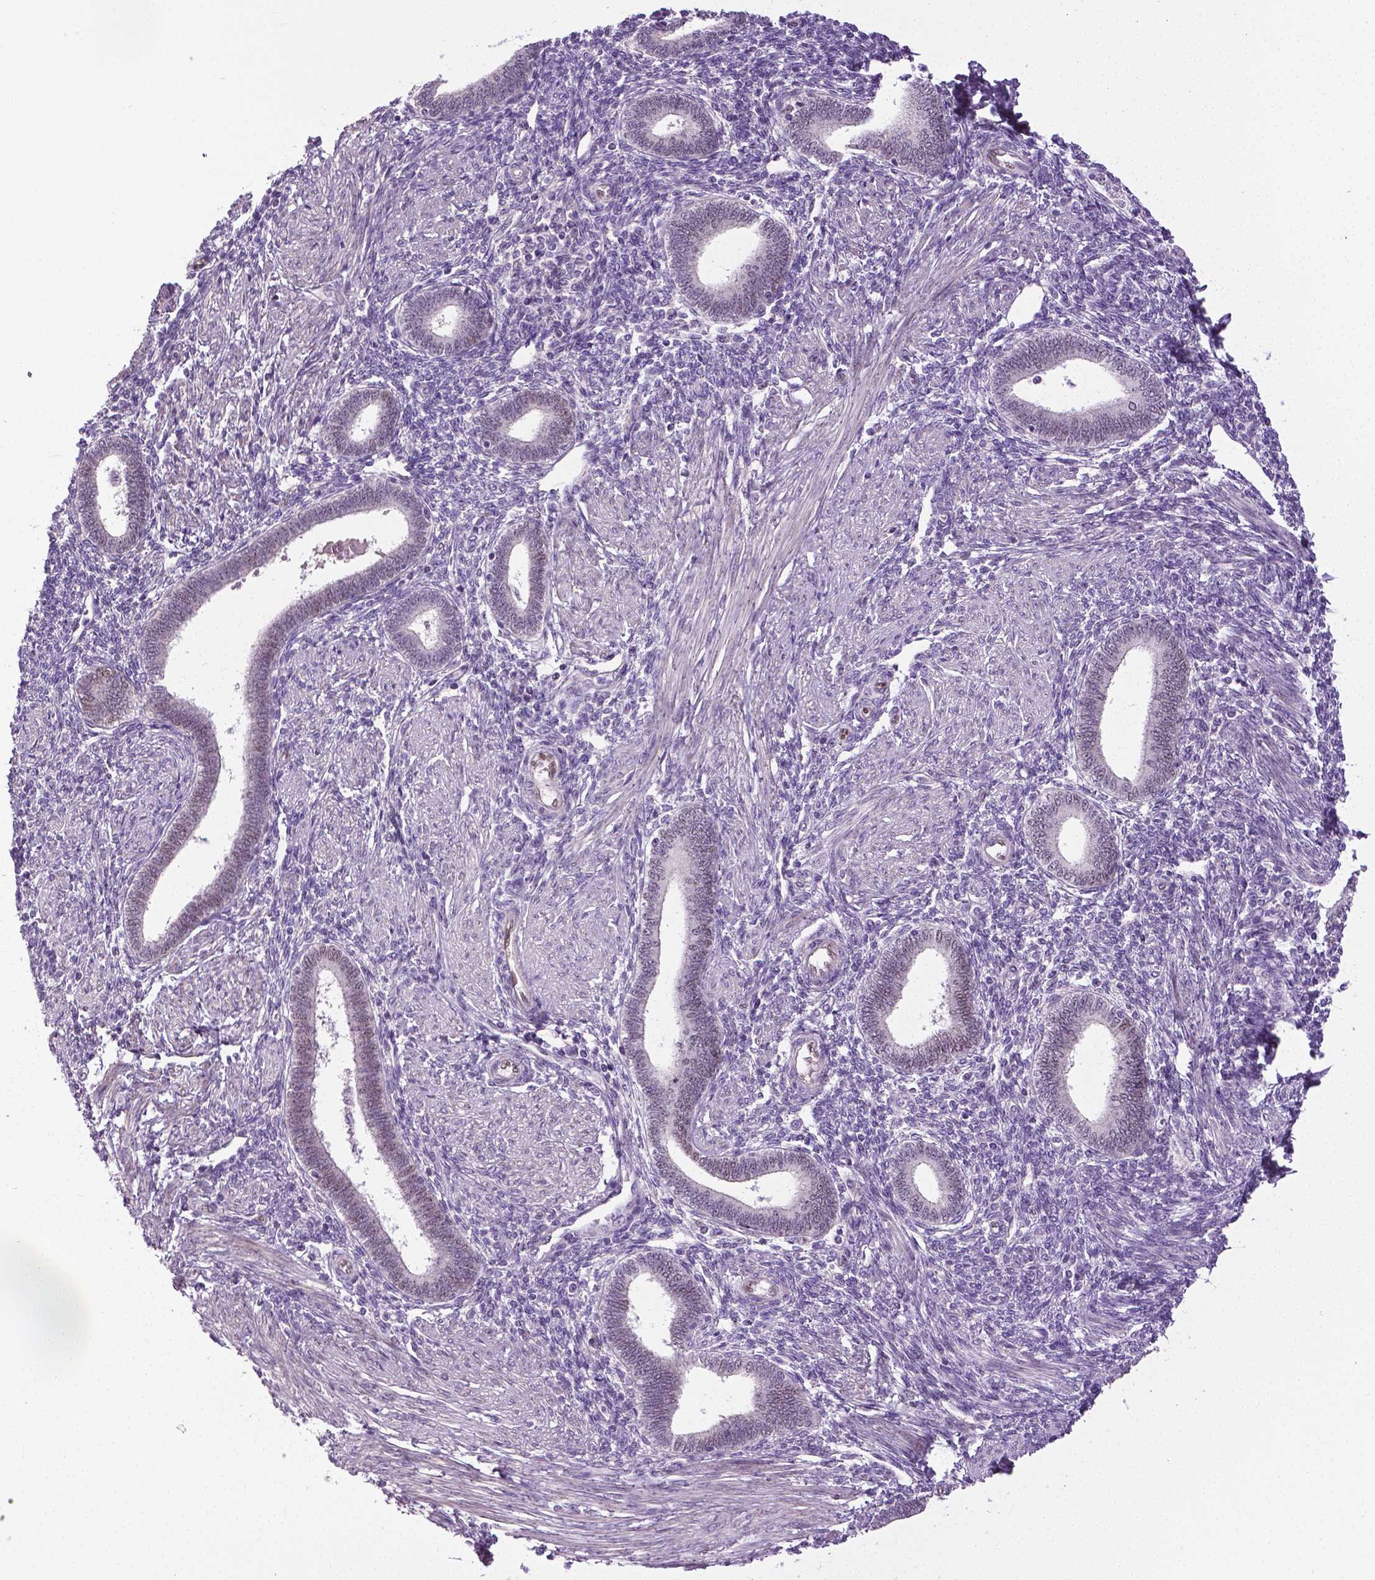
{"staining": {"intensity": "negative", "quantity": "none", "location": "none"}, "tissue": "endometrium", "cell_type": "Cells in endometrial stroma", "image_type": "normal", "snomed": [{"axis": "morphology", "description": "Normal tissue, NOS"}, {"axis": "topography", "description": "Endometrium"}], "caption": "Photomicrograph shows no protein expression in cells in endometrial stroma of benign endometrium.", "gene": "PTGER3", "patient": {"sex": "female", "age": 42}}